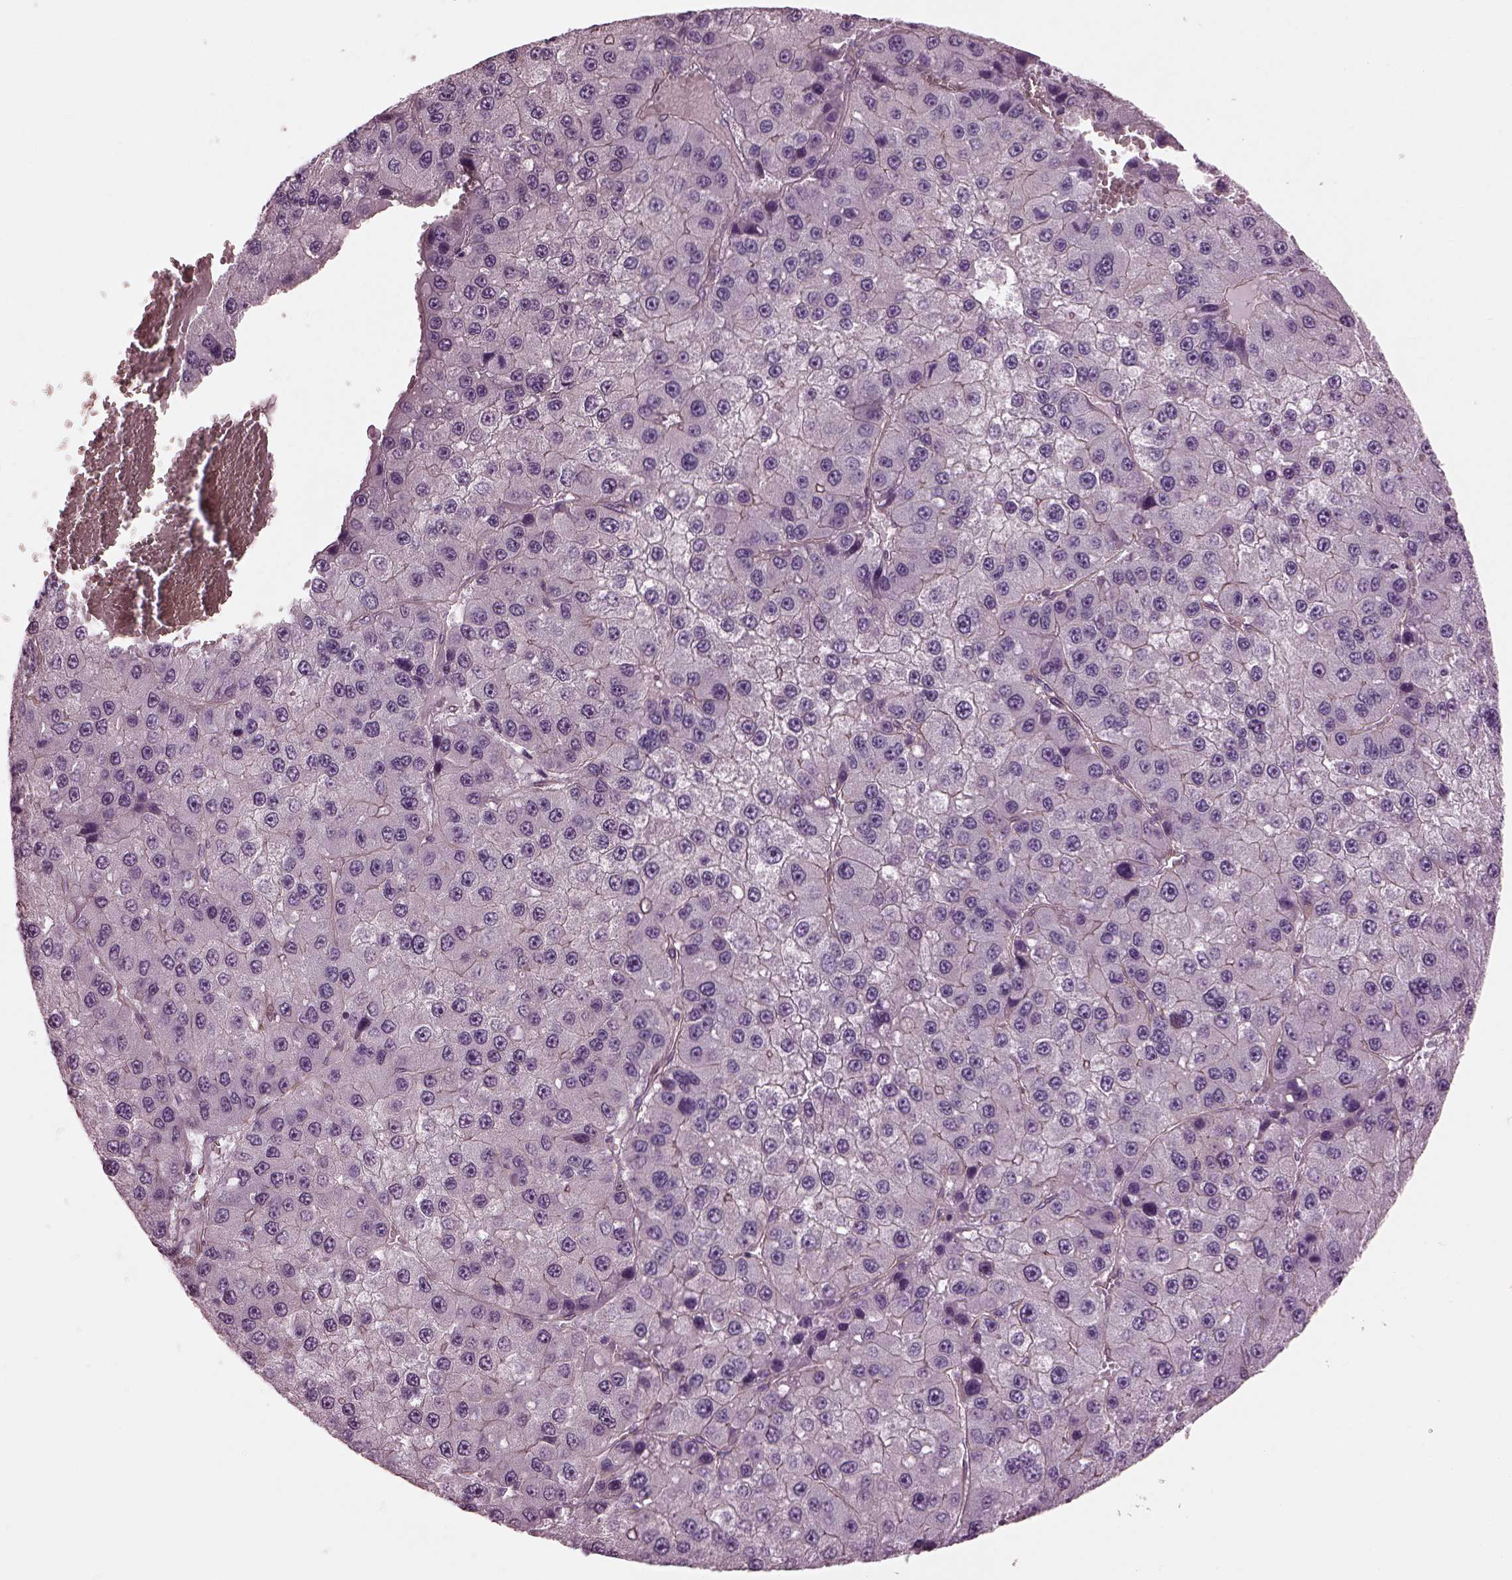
{"staining": {"intensity": "negative", "quantity": "none", "location": "none"}, "tissue": "liver cancer", "cell_type": "Tumor cells", "image_type": "cancer", "snomed": [{"axis": "morphology", "description": "Carcinoma, Hepatocellular, NOS"}, {"axis": "topography", "description": "Liver"}], "caption": "DAB (3,3'-diaminobenzidine) immunohistochemical staining of human hepatocellular carcinoma (liver) exhibits no significant expression in tumor cells.", "gene": "BFSP1", "patient": {"sex": "female", "age": 73}}